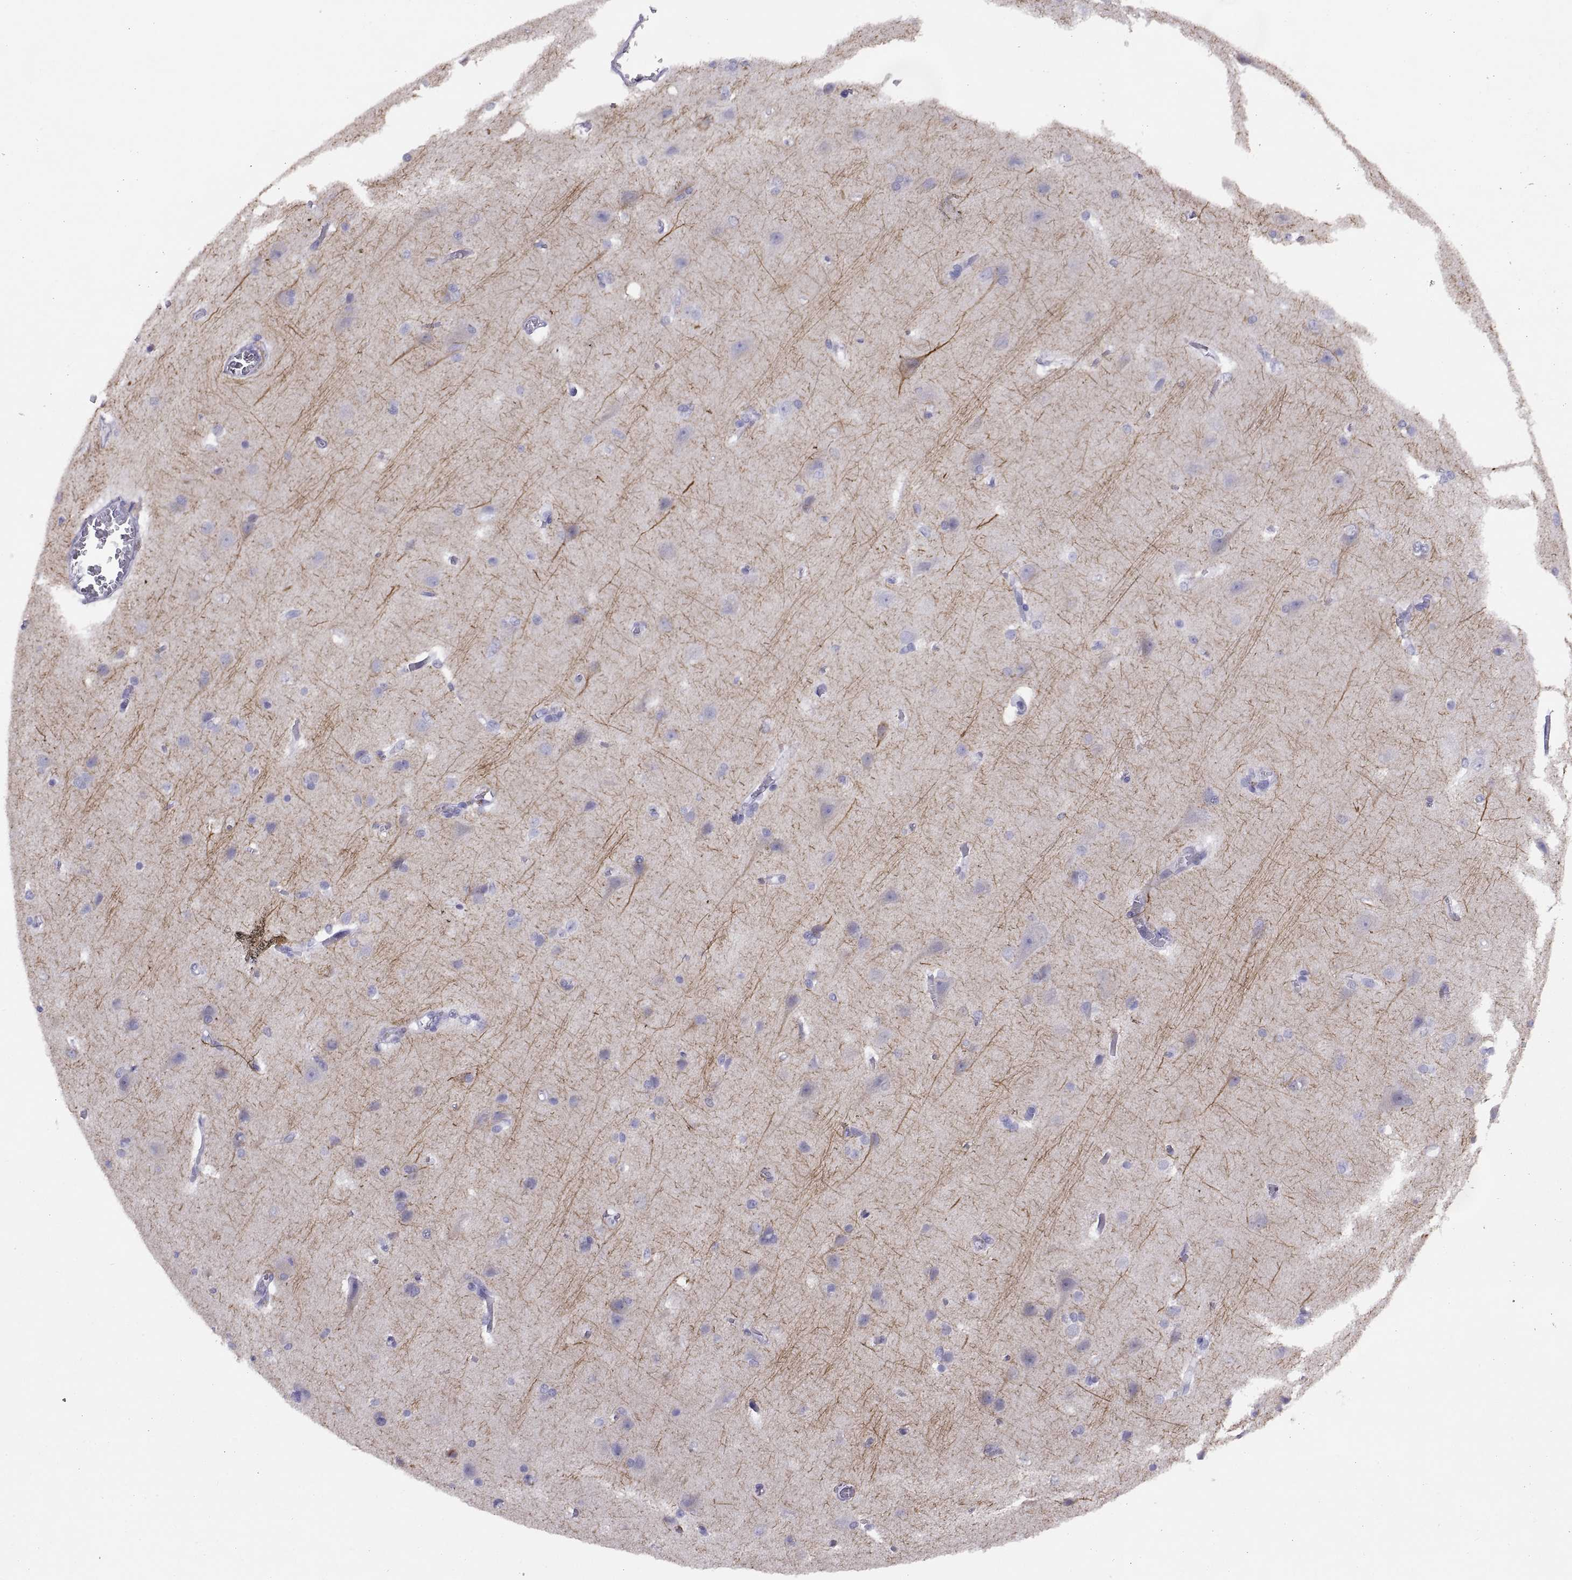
{"staining": {"intensity": "negative", "quantity": "none", "location": "none"}, "tissue": "cerebral cortex", "cell_type": "Endothelial cells", "image_type": "normal", "snomed": [{"axis": "morphology", "description": "Normal tissue, NOS"}, {"axis": "topography", "description": "Cerebral cortex"}], "caption": "This photomicrograph is of normal cerebral cortex stained with IHC to label a protein in brown with the nuclei are counter-stained blue. There is no staining in endothelial cells. Brightfield microscopy of immunohistochemistry (IHC) stained with DAB (brown) and hematoxylin (blue), captured at high magnification.", "gene": "RGS20", "patient": {"sex": "male", "age": 37}}